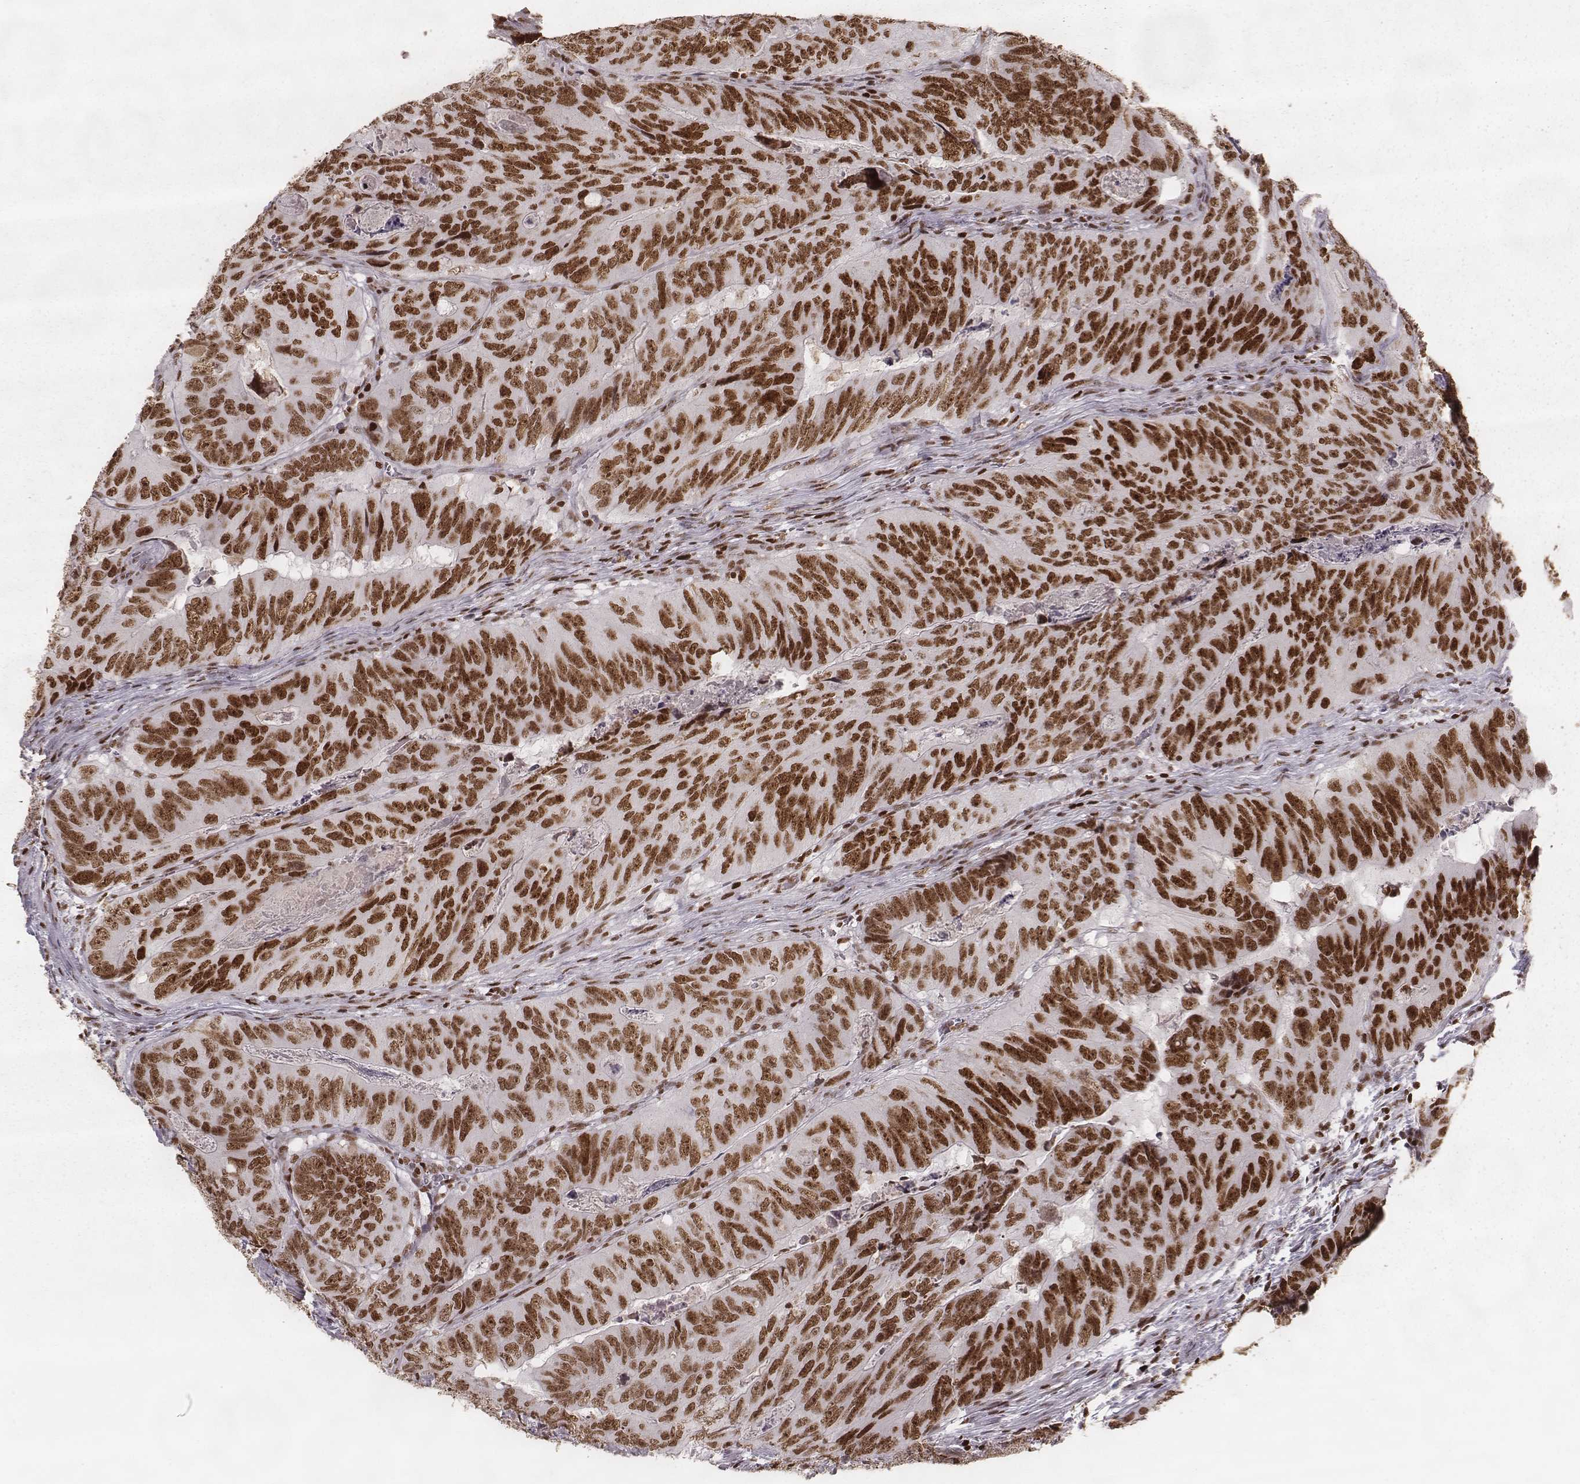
{"staining": {"intensity": "strong", "quantity": ">75%", "location": "nuclear"}, "tissue": "colorectal cancer", "cell_type": "Tumor cells", "image_type": "cancer", "snomed": [{"axis": "morphology", "description": "Adenocarcinoma, NOS"}, {"axis": "topography", "description": "Colon"}], "caption": "The immunohistochemical stain highlights strong nuclear expression in tumor cells of colorectal cancer (adenocarcinoma) tissue.", "gene": "PARP1", "patient": {"sex": "male", "age": 79}}